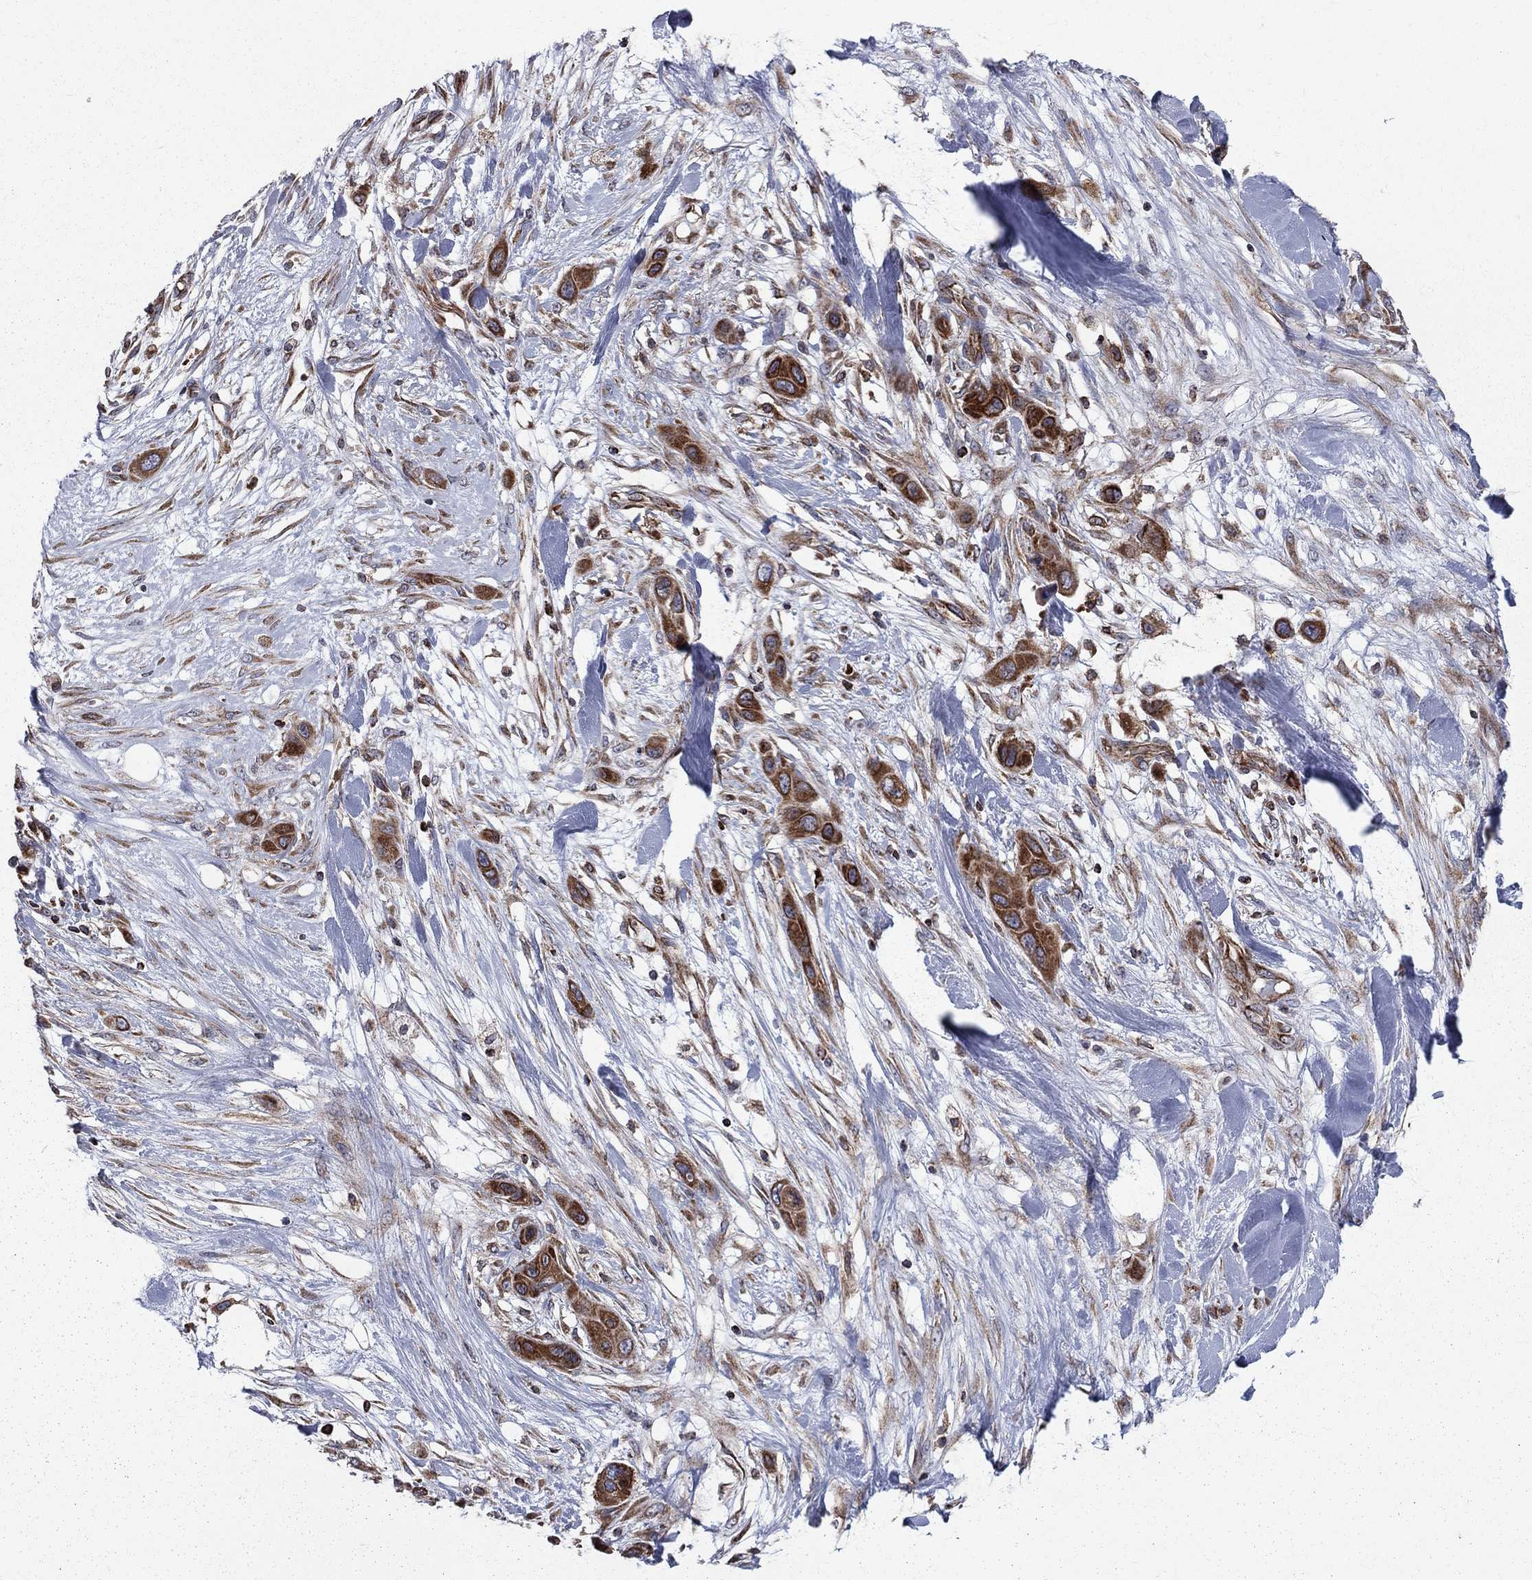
{"staining": {"intensity": "strong", "quantity": ">75%", "location": "cytoplasmic/membranous"}, "tissue": "skin cancer", "cell_type": "Tumor cells", "image_type": "cancer", "snomed": [{"axis": "morphology", "description": "Squamous cell carcinoma, NOS"}, {"axis": "topography", "description": "Skin"}], "caption": "A high-resolution image shows immunohistochemistry staining of skin cancer, which demonstrates strong cytoplasmic/membranous staining in about >75% of tumor cells.", "gene": "CLPTM1", "patient": {"sex": "male", "age": 79}}